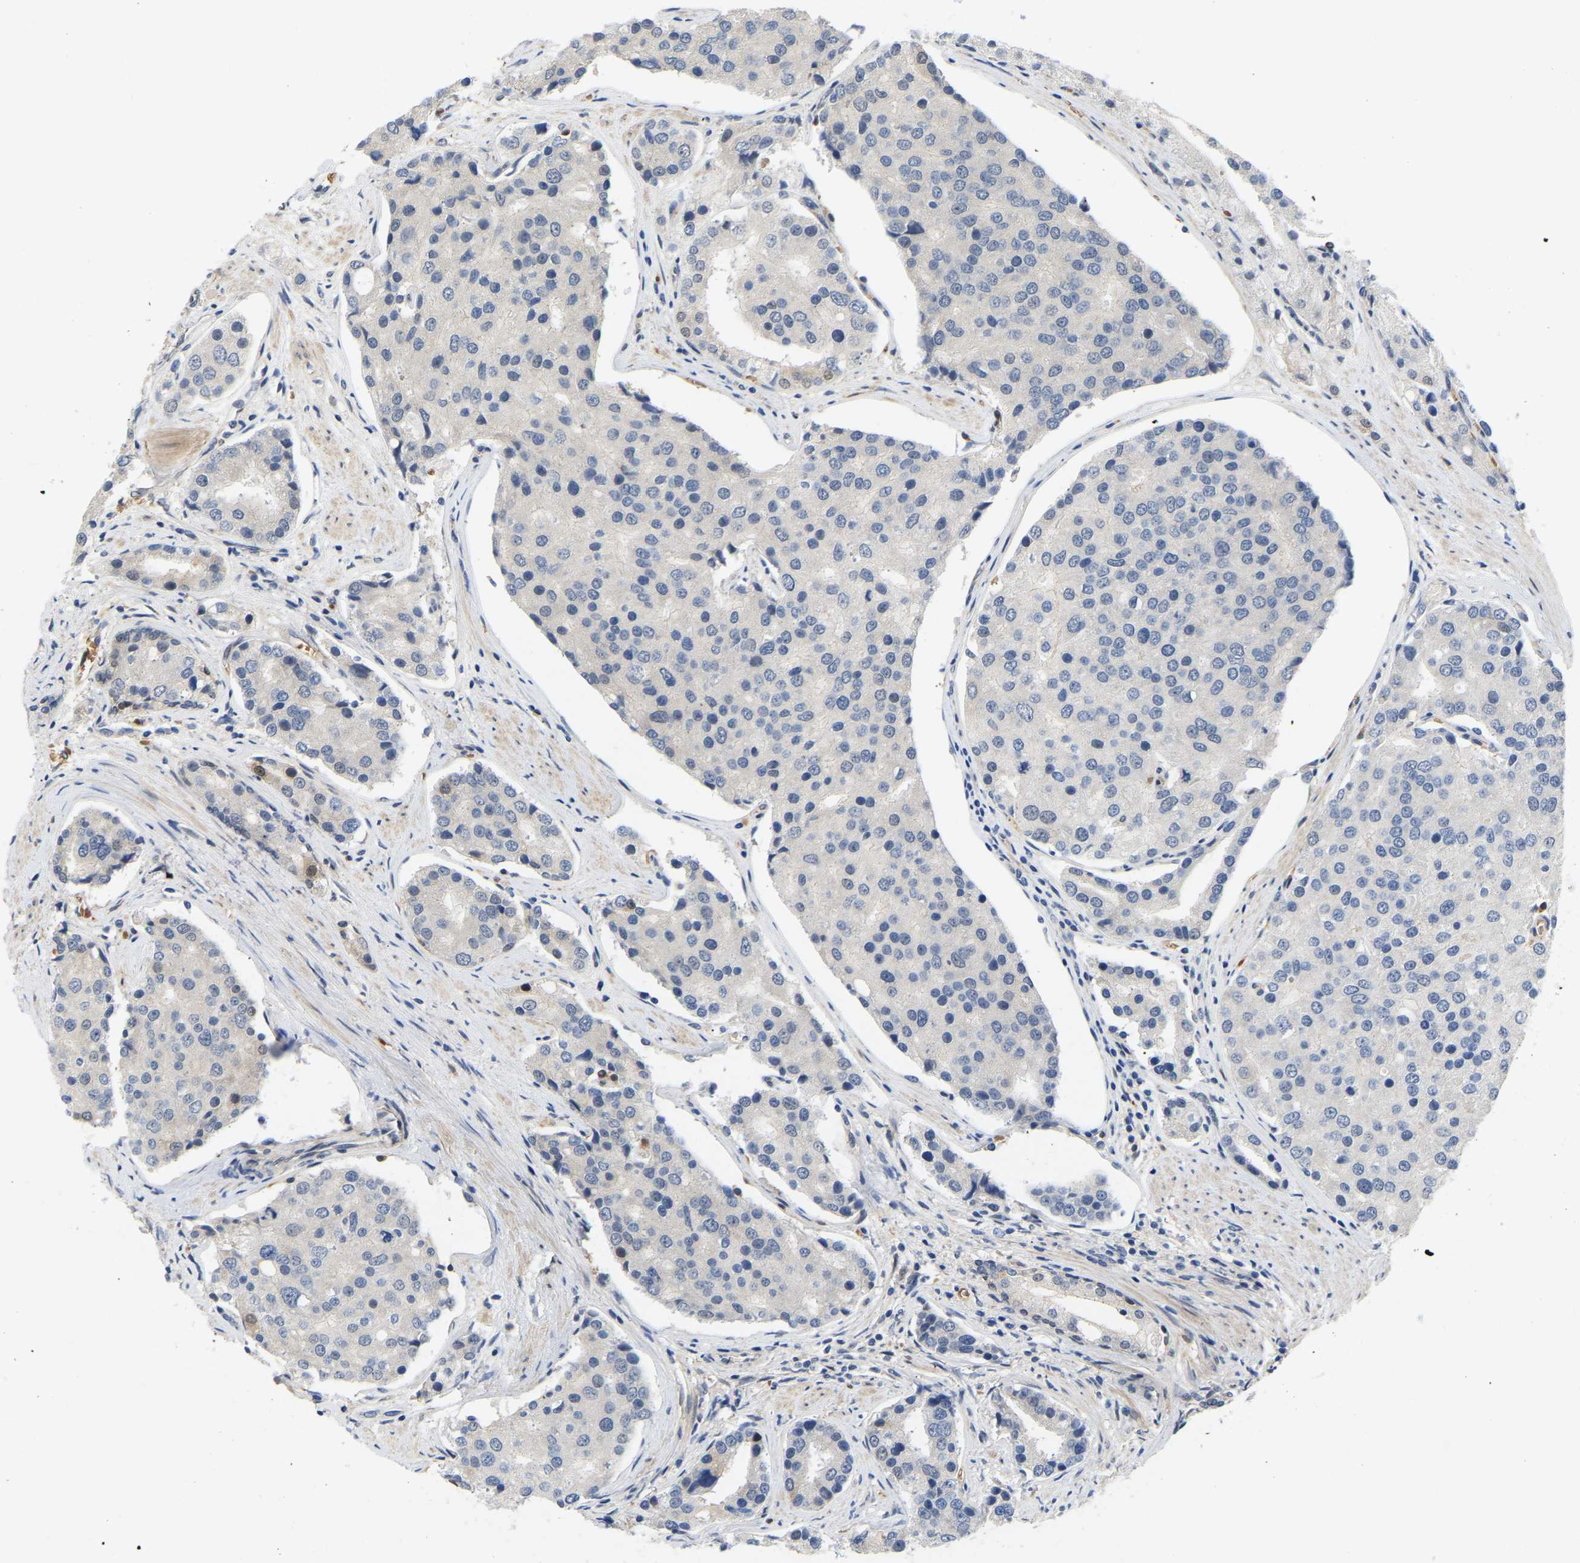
{"staining": {"intensity": "negative", "quantity": "none", "location": "none"}, "tissue": "prostate cancer", "cell_type": "Tumor cells", "image_type": "cancer", "snomed": [{"axis": "morphology", "description": "Adenocarcinoma, High grade"}, {"axis": "topography", "description": "Prostate"}], "caption": "A histopathology image of human prostate high-grade adenocarcinoma is negative for staining in tumor cells.", "gene": "LIMK2", "patient": {"sex": "male", "age": 50}}